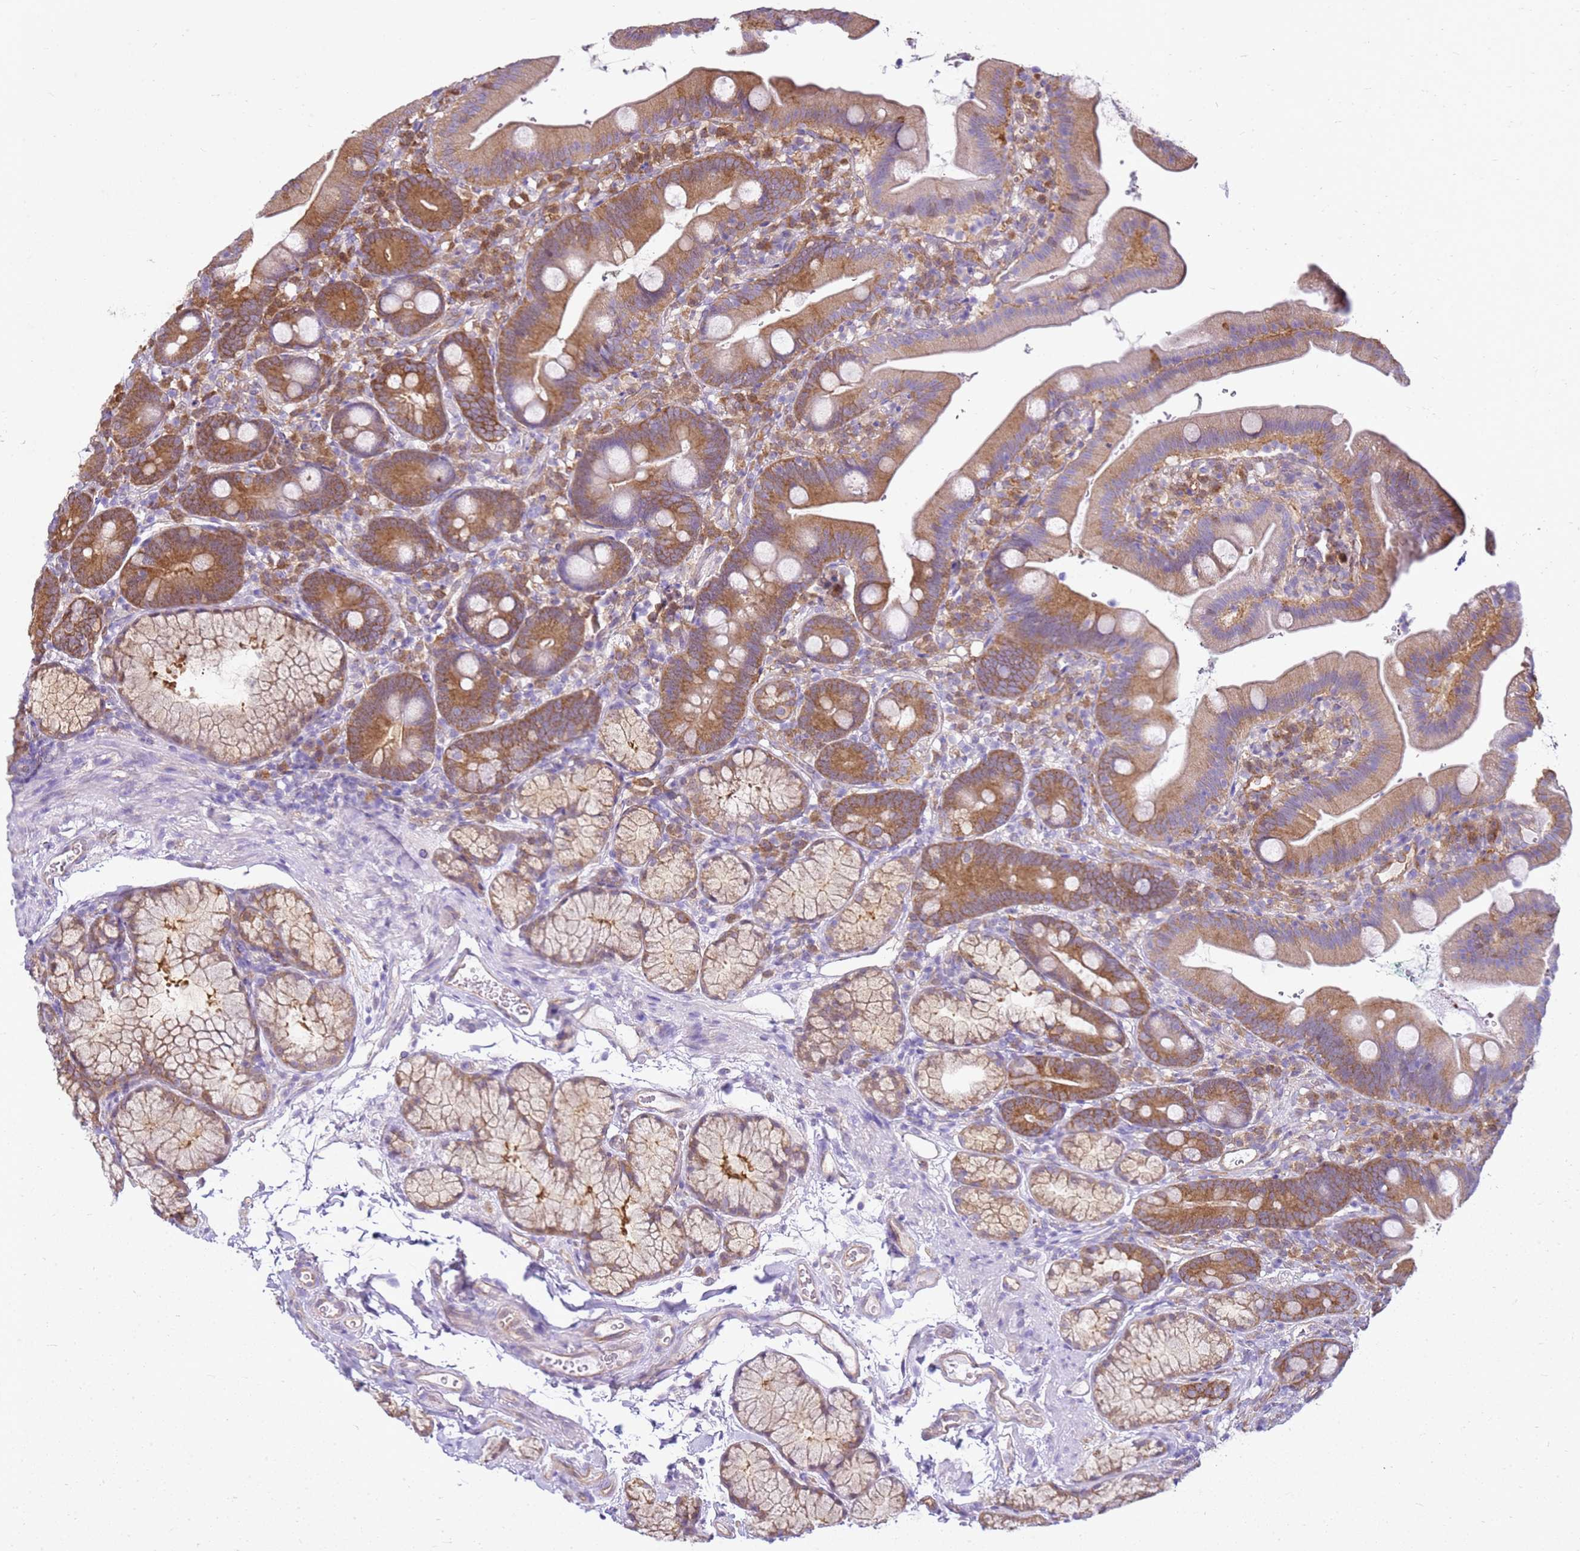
{"staining": {"intensity": "moderate", "quantity": "25%-75%", "location": "cytoplasmic/membranous,nuclear"}, "tissue": "duodenum", "cell_type": "Glandular cells", "image_type": "normal", "snomed": [{"axis": "morphology", "description": "Normal tissue, NOS"}, {"axis": "topography", "description": "Duodenum"}], "caption": "About 25%-75% of glandular cells in normal human duodenum reveal moderate cytoplasmic/membranous,nuclear protein positivity as visualized by brown immunohistochemical staining.", "gene": "YWHAE", "patient": {"sex": "female", "age": 67}}